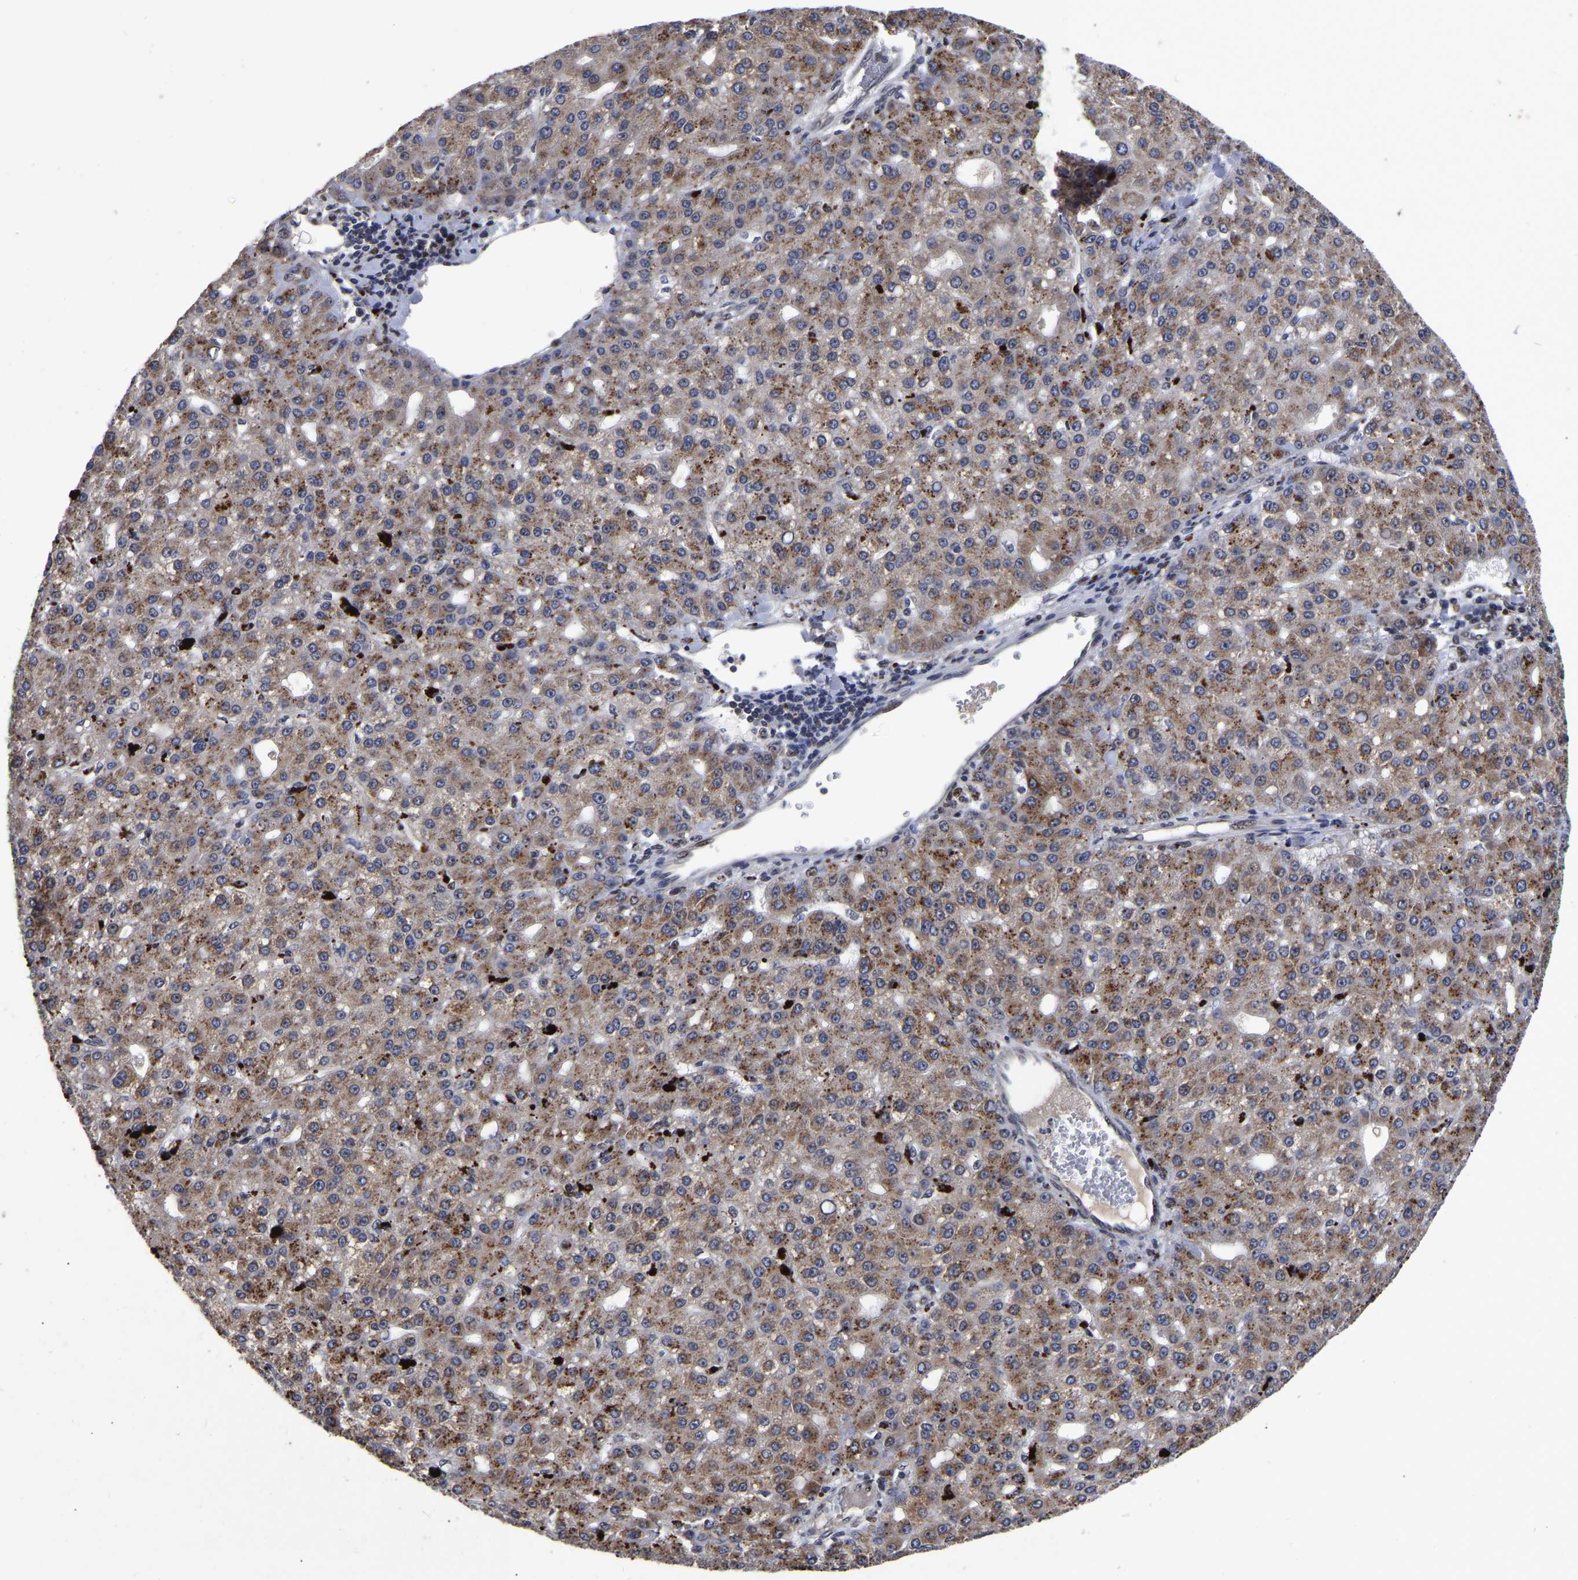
{"staining": {"intensity": "moderate", "quantity": ">75%", "location": "cytoplasmic/membranous"}, "tissue": "liver cancer", "cell_type": "Tumor cells", "image_type": "cancer", "snomed": [{"axis": "morphology", "description": "Carcinoma, Hepatocellular, NOS"}, {"axis": "topography", "description": "Liver"}], "caption": "IHC of hepatocellular carcinoma (liver) reveals medium levels of moderate cytoplasmic/membranous positivity in about >75% of tumor cells.", "gene": "JUNB", "patient": {"sex": "male", "age": 67}}